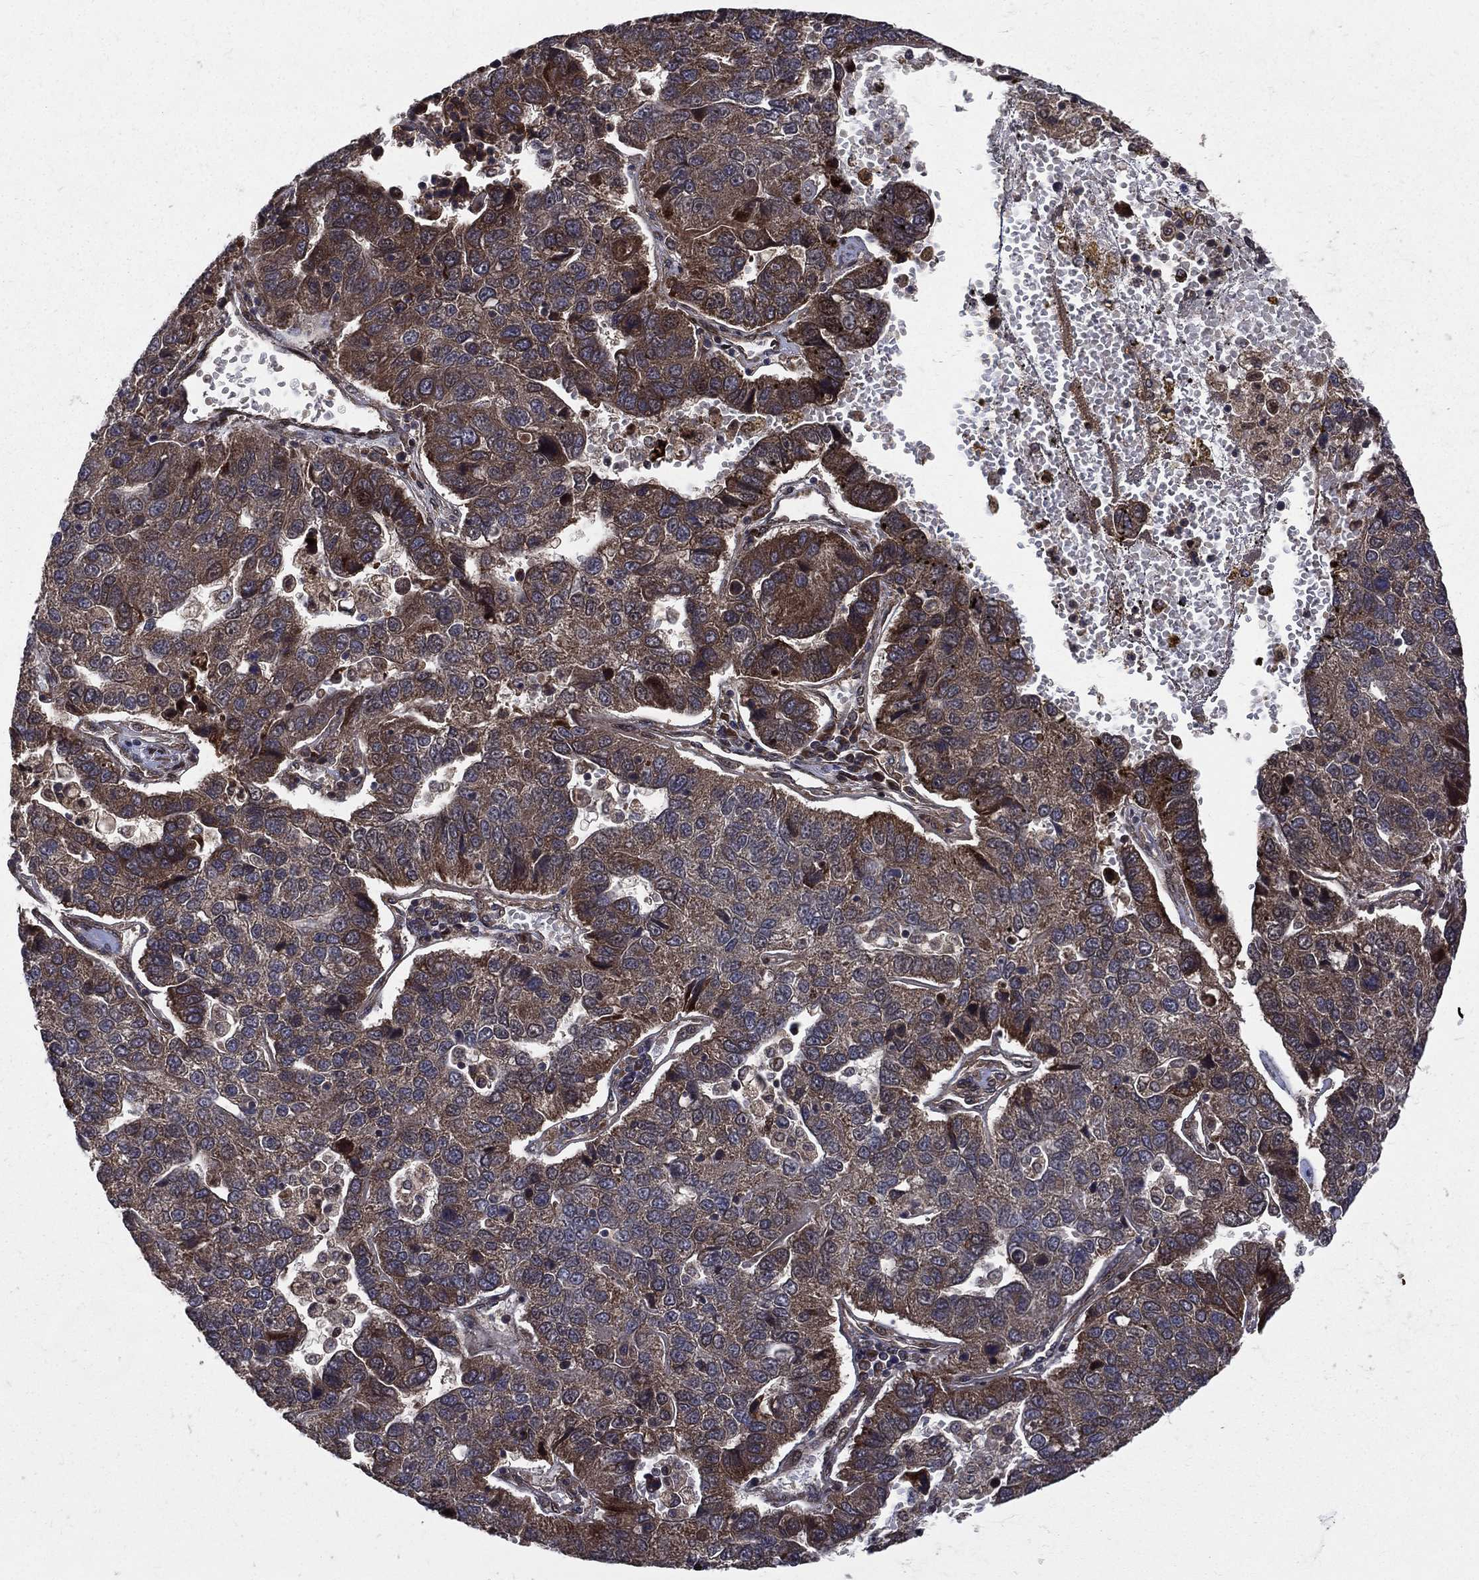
{"staining": {"intensity": "strong", "quantity": "25%-75%", "location": "cytoplasmic/membranous"}, "tissue": "pancreatic cancer", "cell_type": "Tumor cells", "image_type": "cancer", "snomed": [{"axis": "morphology", "description": "Adenocarcinoma, NOS"}, {"axis": "topography", "description": "Pancreas"}], "caption": "Immunohistochemical staining of pancreatic adenocarcinoma demonstrates high levels of strong cytoplasmic/membranous protein expression in about 25%-75% of tumor cells.", "gene": "RAB11FIP4", "patient": {"sex": "female", "age": 61}}